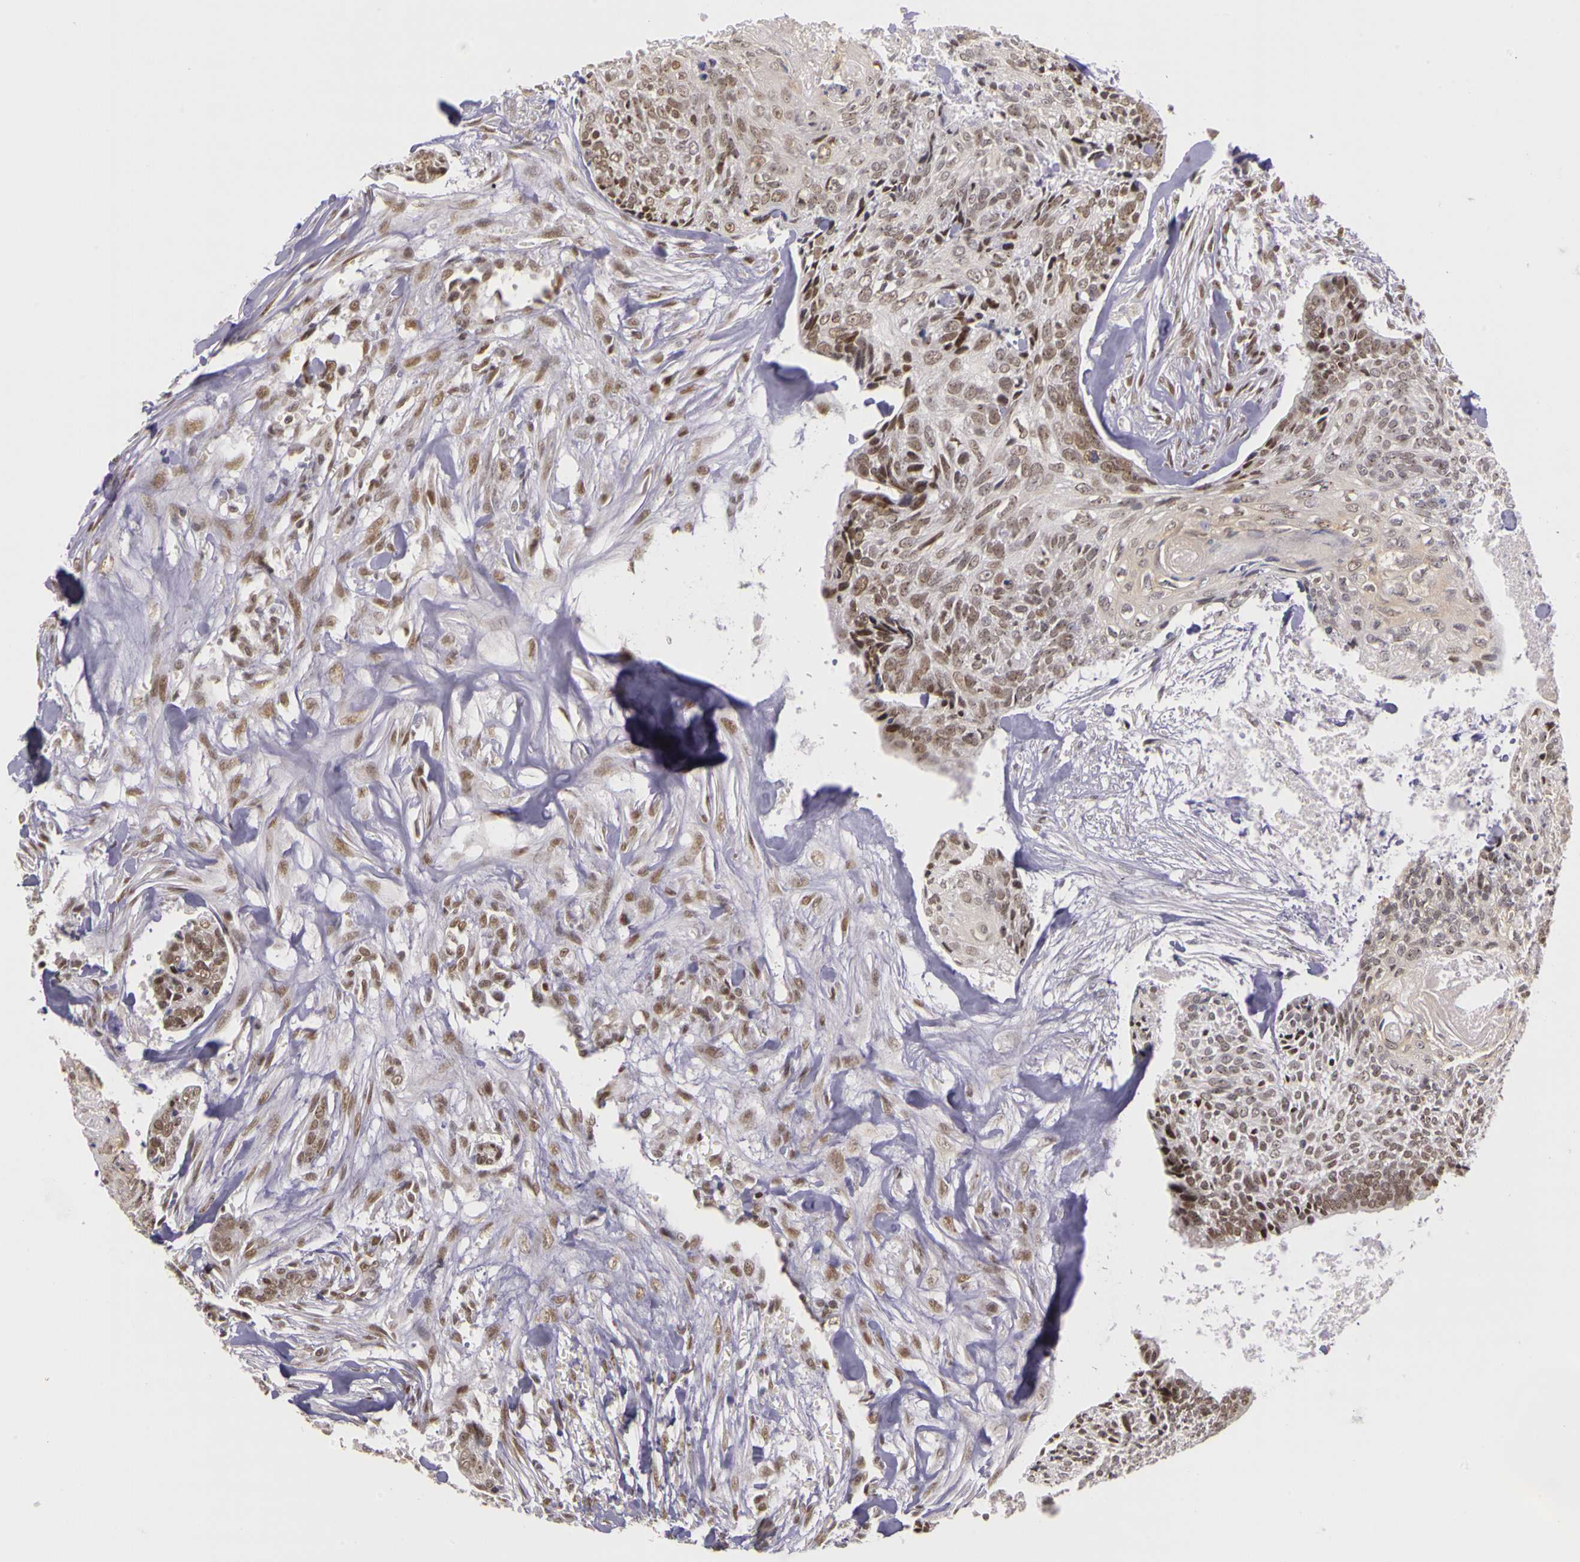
{"staining": {"intensity": "weak", "quantity": ">75%", "location": "nuclear"}, "tissue": "head and neck cancer", "cell_type": "Tumor cells", "image_type": "cancer", "snomed": [{"axis": "morphology", "description": "Squamous cell carcinoma, NOS"}, {"axis": "topography", "description": "Salivary gland"}, {"axis": "topography", "description": "Head-Neck"}], "caption": "This is a histology image of immunohistochemistry (IHC) staining of head and neck cancer (squamous cell carcinoma), which shows weak positivity in the nuclear of tumor cells.", "gene": "WDR13", "patient": {"sex": "male", "age": 70}}